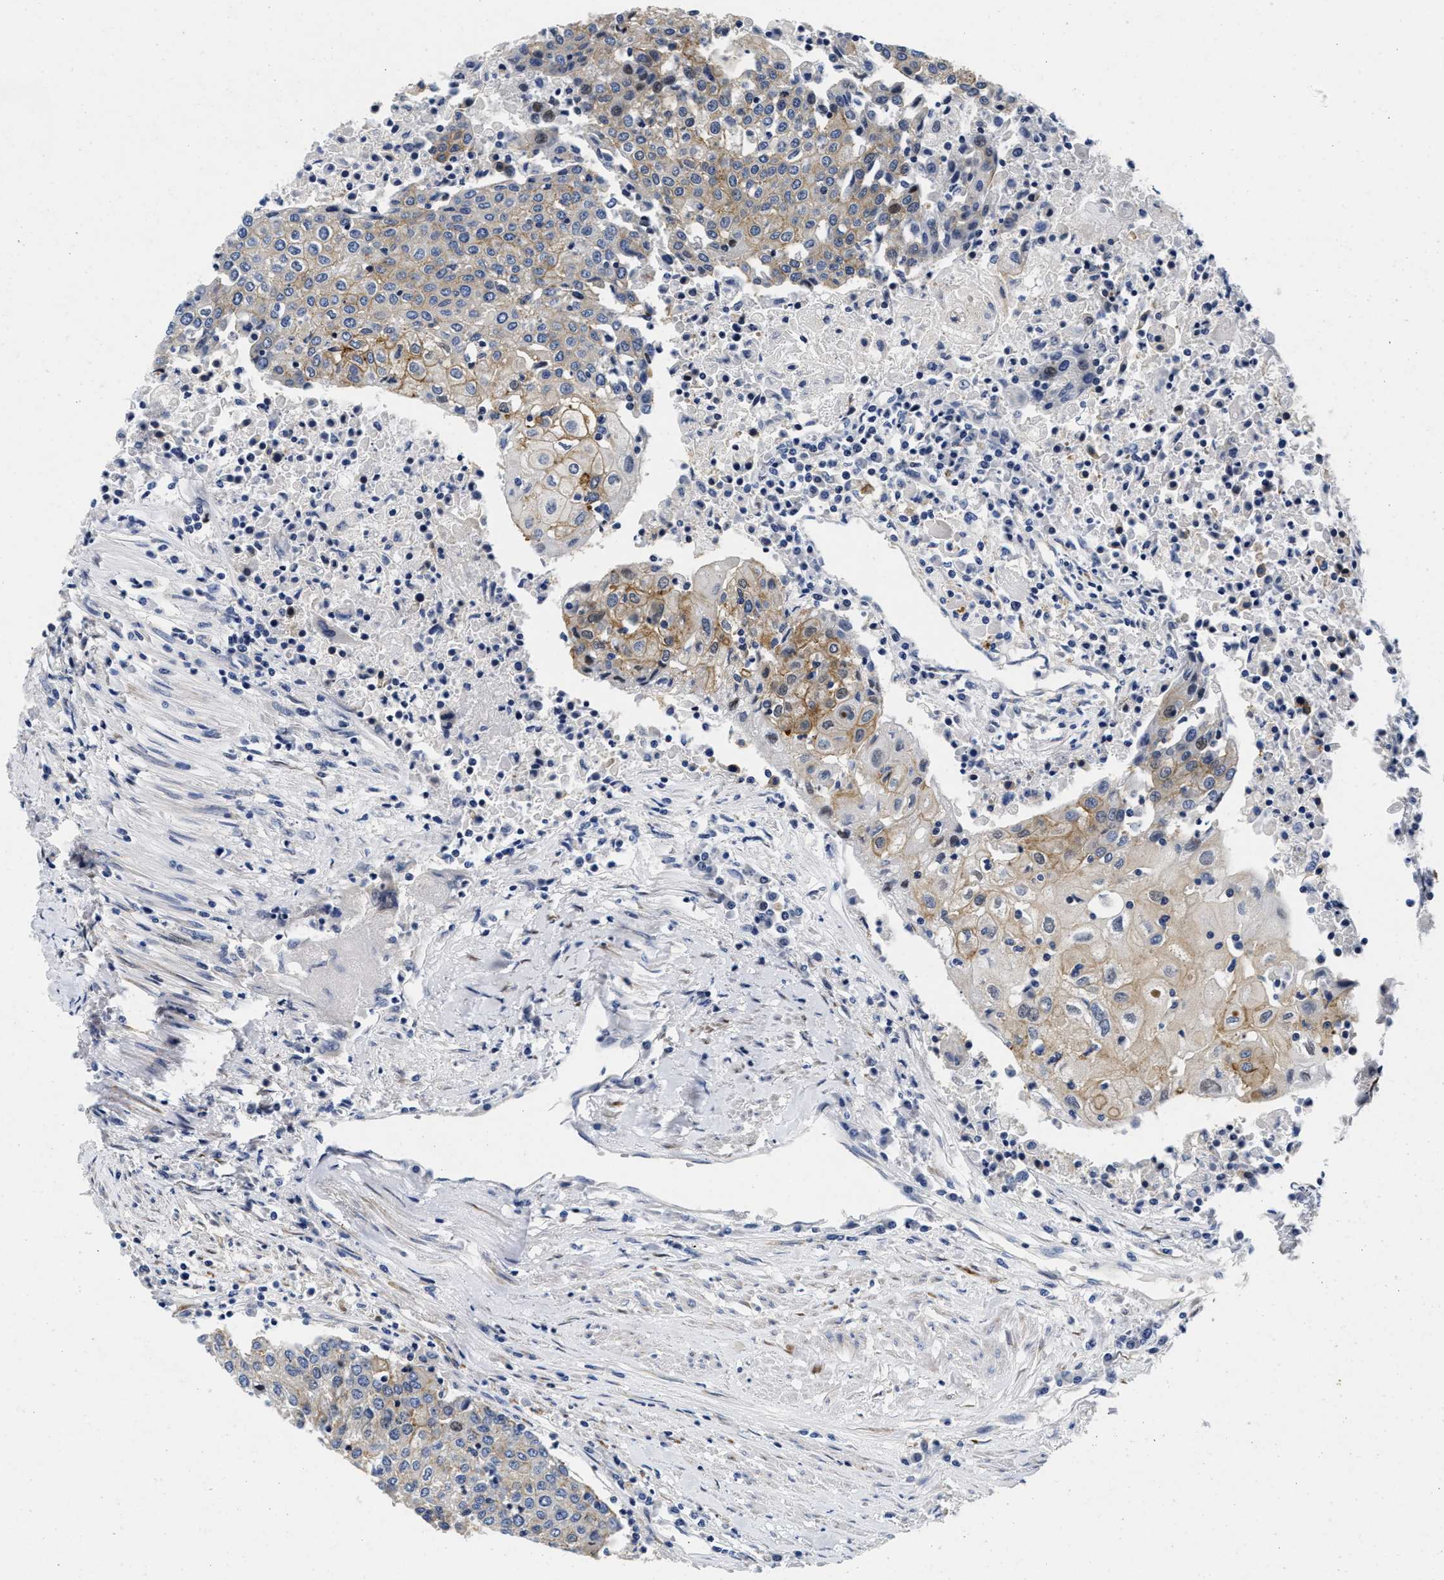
{"staining": {"intensity": "moderate", "quantity": "<25%", "location": "cytoplasmic/membranous"}, "tissue": "urothelial cancer", "cell_type": "Tumor cells", "image_type": "cancer", "snomed": [{"axis": "morphology", "description": "Urothelial carcinoma, High grade"}, {"axis": "topography", "description": "Urinary bladder"}], "caption": "Human urothelial cancer stained for a protein (brown) exhibits moderate cytoplasmic/membranous positive expression in about <25% of tumor cells.", "gene": "LAD1", "patient": {"sex": "female", "age": 85}}